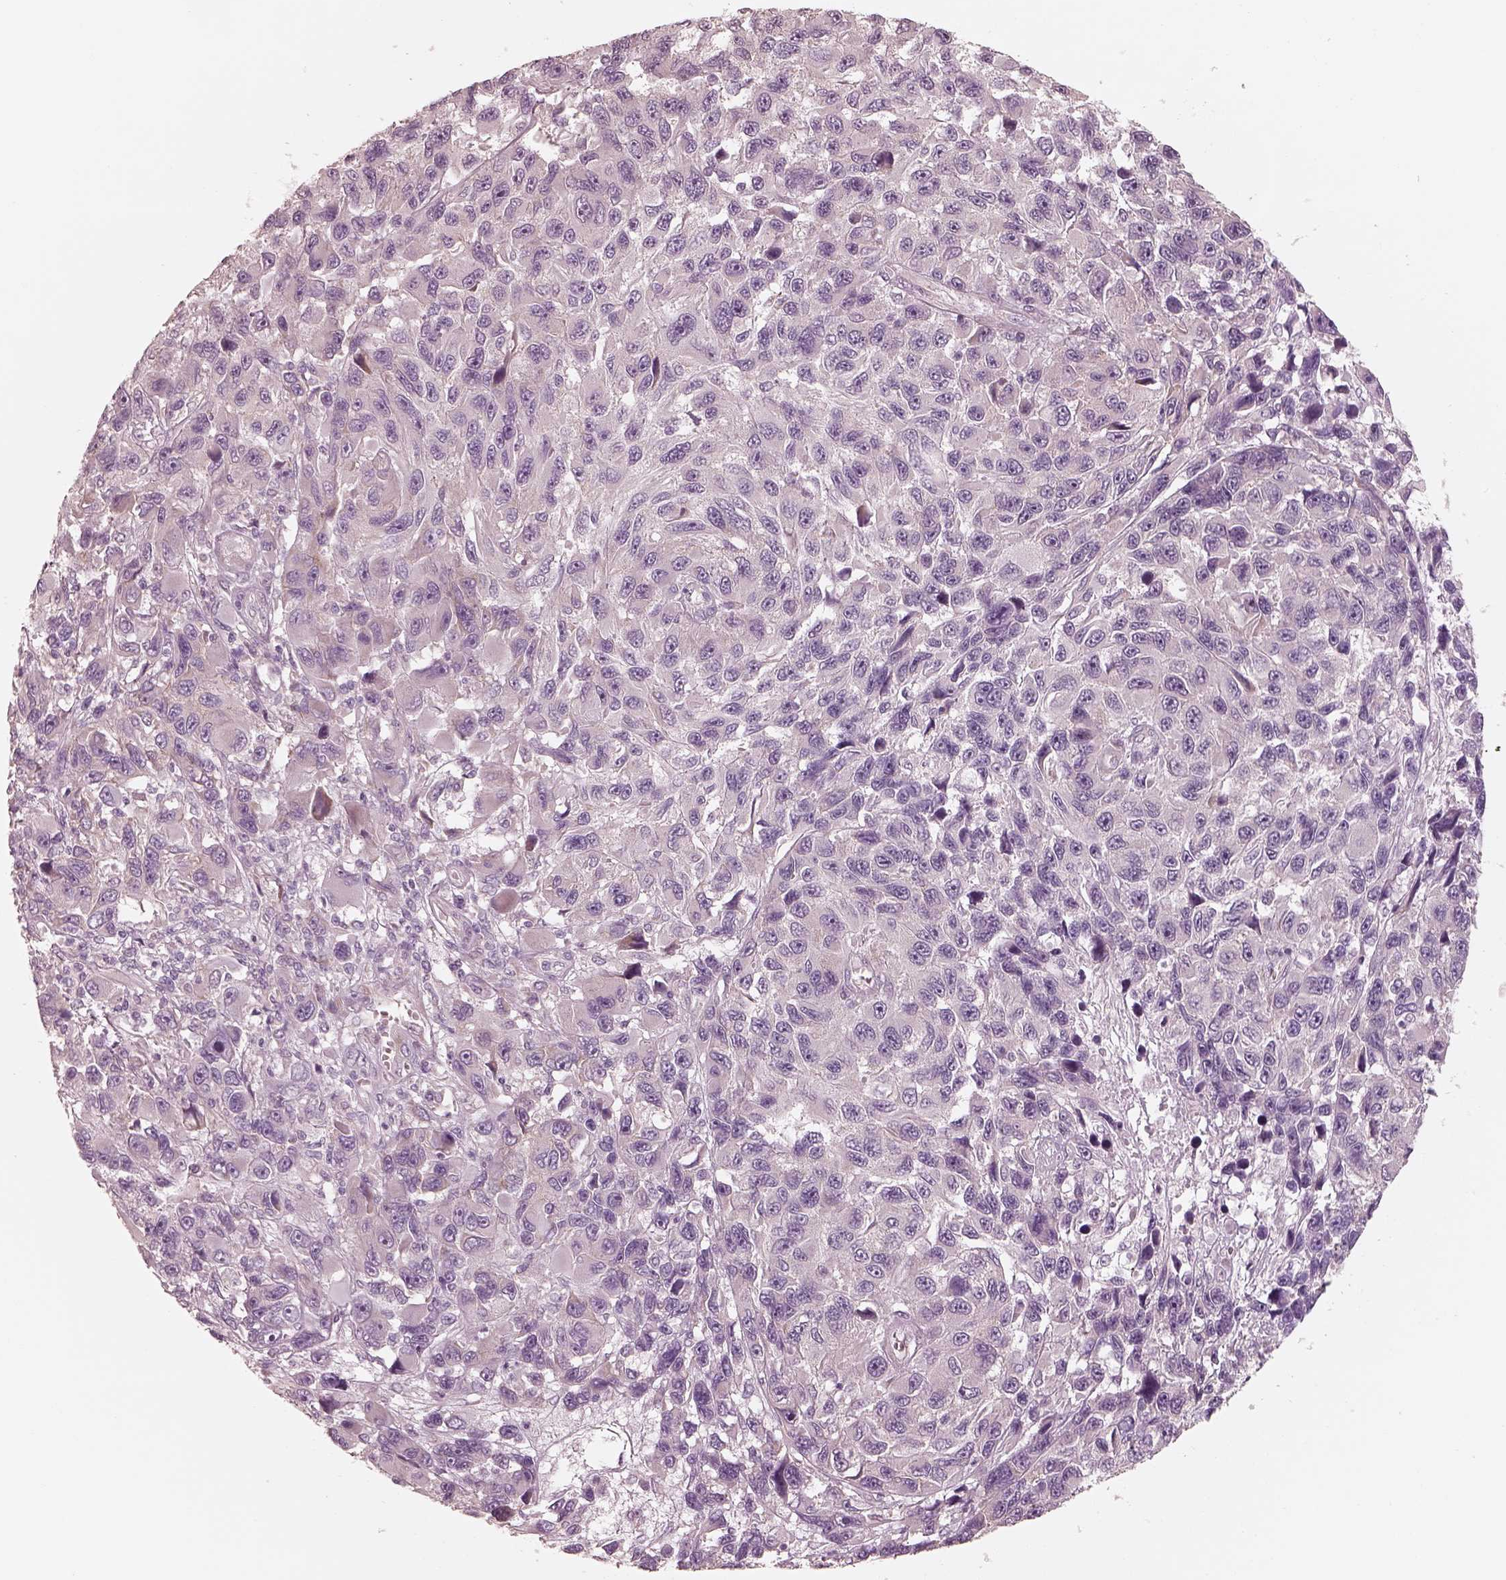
{"staining": {"intensity": "negative", "quantity": "none", "location": "none"}, "tissue": "melanoma", "cell_type": "Tumor cells", "image_type": "cancer", "snomed": [{"axis": "morphology", "description": "Malignant melanoma, NOS"}, {"axis": "topography", "description": "Skin"}], "caption": "Tumor cells are negative for brown protein staining in melanoma.", "gene": "RAB3C", "patient": {"sex": "male", "age": 53}}